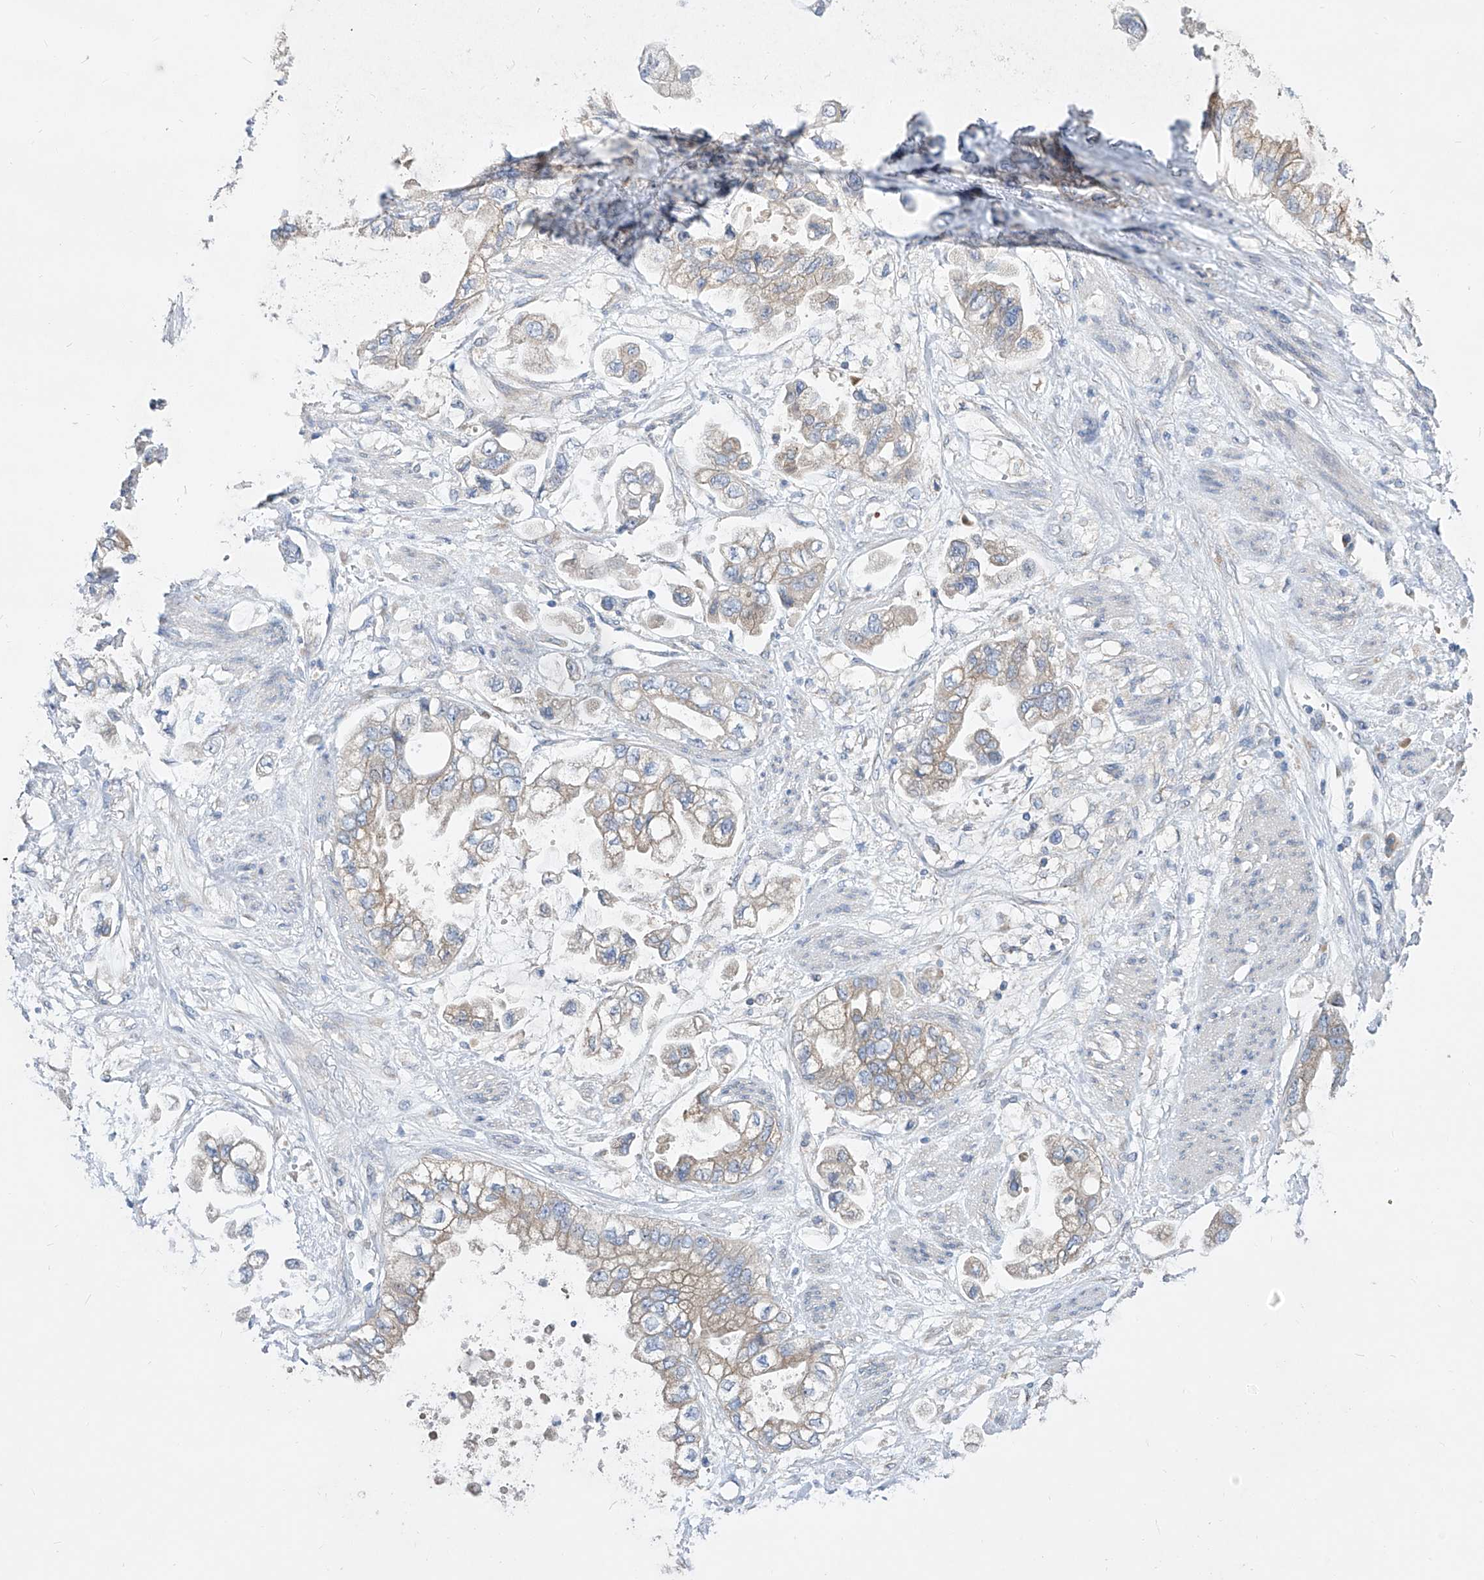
{"staining": {"intensity": "weak", "quantity": "<25%", "location": "cytoplasmic/membranous"}, "tissue": "stomach cancer", "cell_type": "Tumor cells", "image_type": "cancer", "snomed": [{"axis": "morphology", "description": "Adenocarcinoma, NOS"}, {"axis": "topography", "description": "Stomach"}], "caption": "Micrograph shows no protein positivity in tumor cells of stomach cancer (adenocarcinoma) tissue.", "gene": "UFL1", "patient": {"sex": "male", "age": 62}}